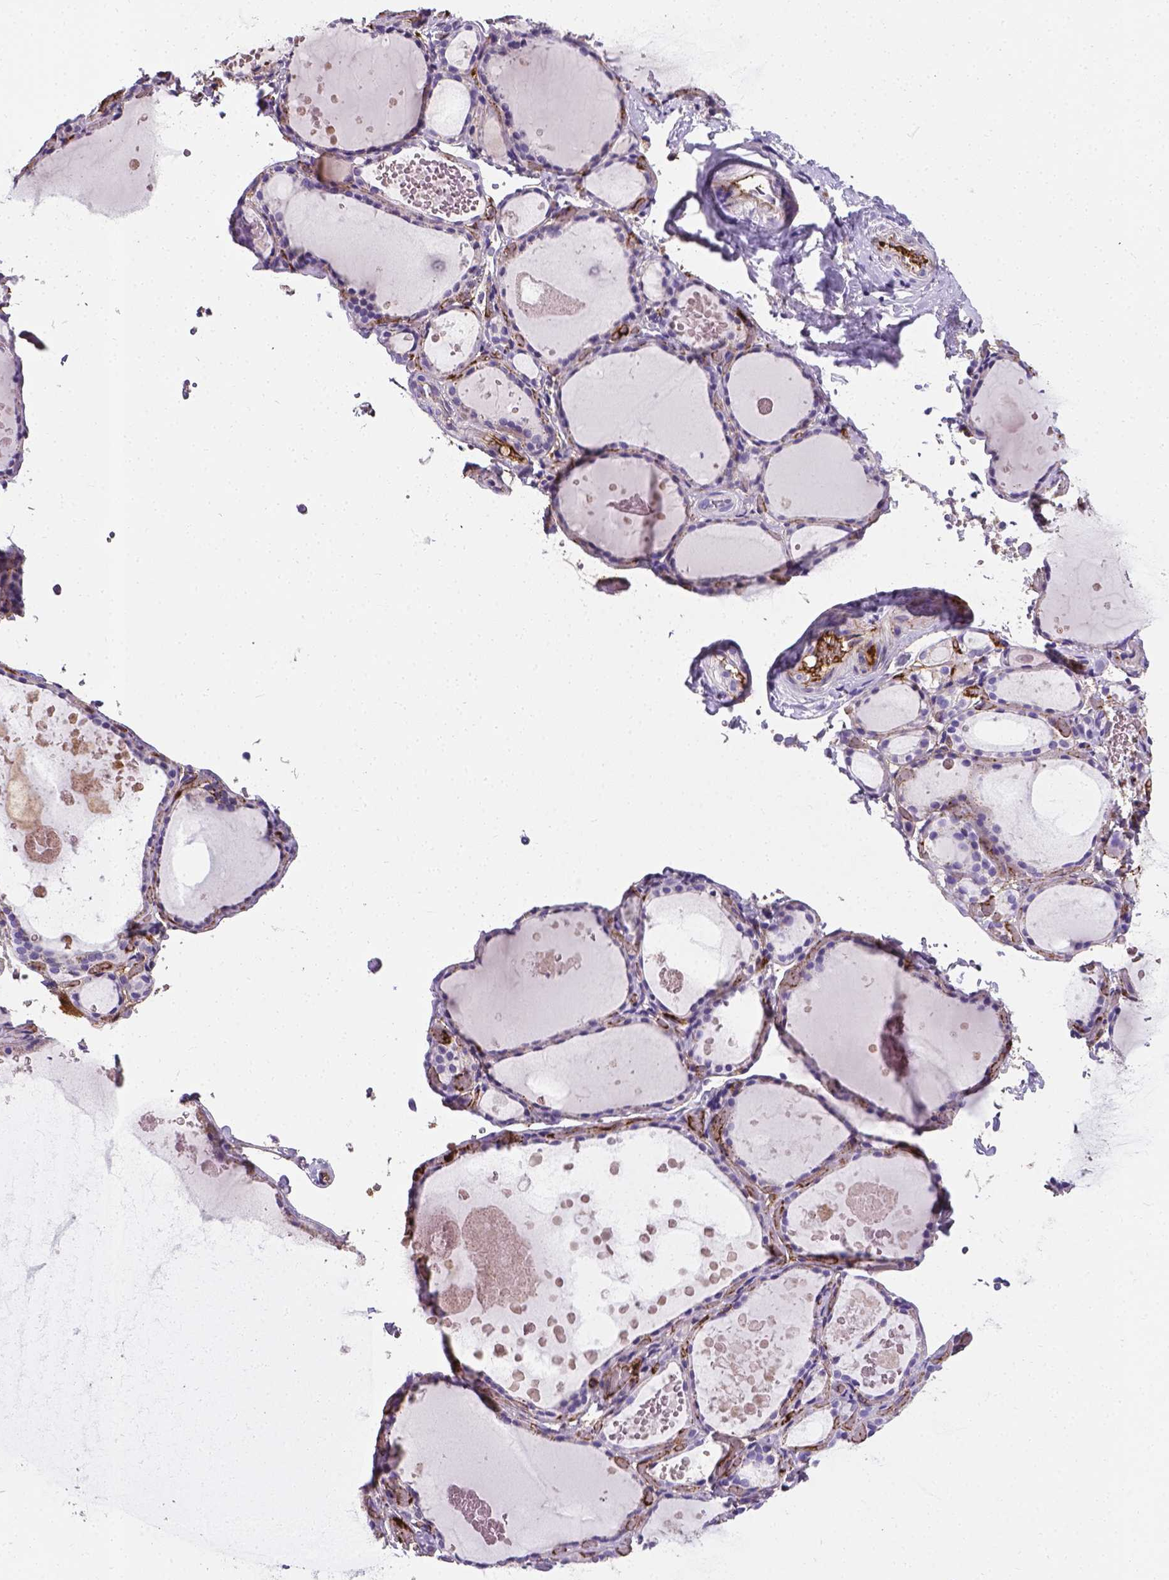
{"staining": {"intensity": "negative", "quantity": "none", "location": "none"}, "tissue": "thyroid gland", "cell_type": "Glandular cells", "image_type": "normal", "snomed": [{"axis": "morphology", "description": "Normal tissue, NOS"}, {"axis": "topography", "description": "Thyroid gland"}], "caption": "This is a histopathology image of IHC staining of unremarkable thyroid gland, which shows no expression in glandular cells.", "gene": "APOE", "patient": {"sex": "female", "age": 56}}